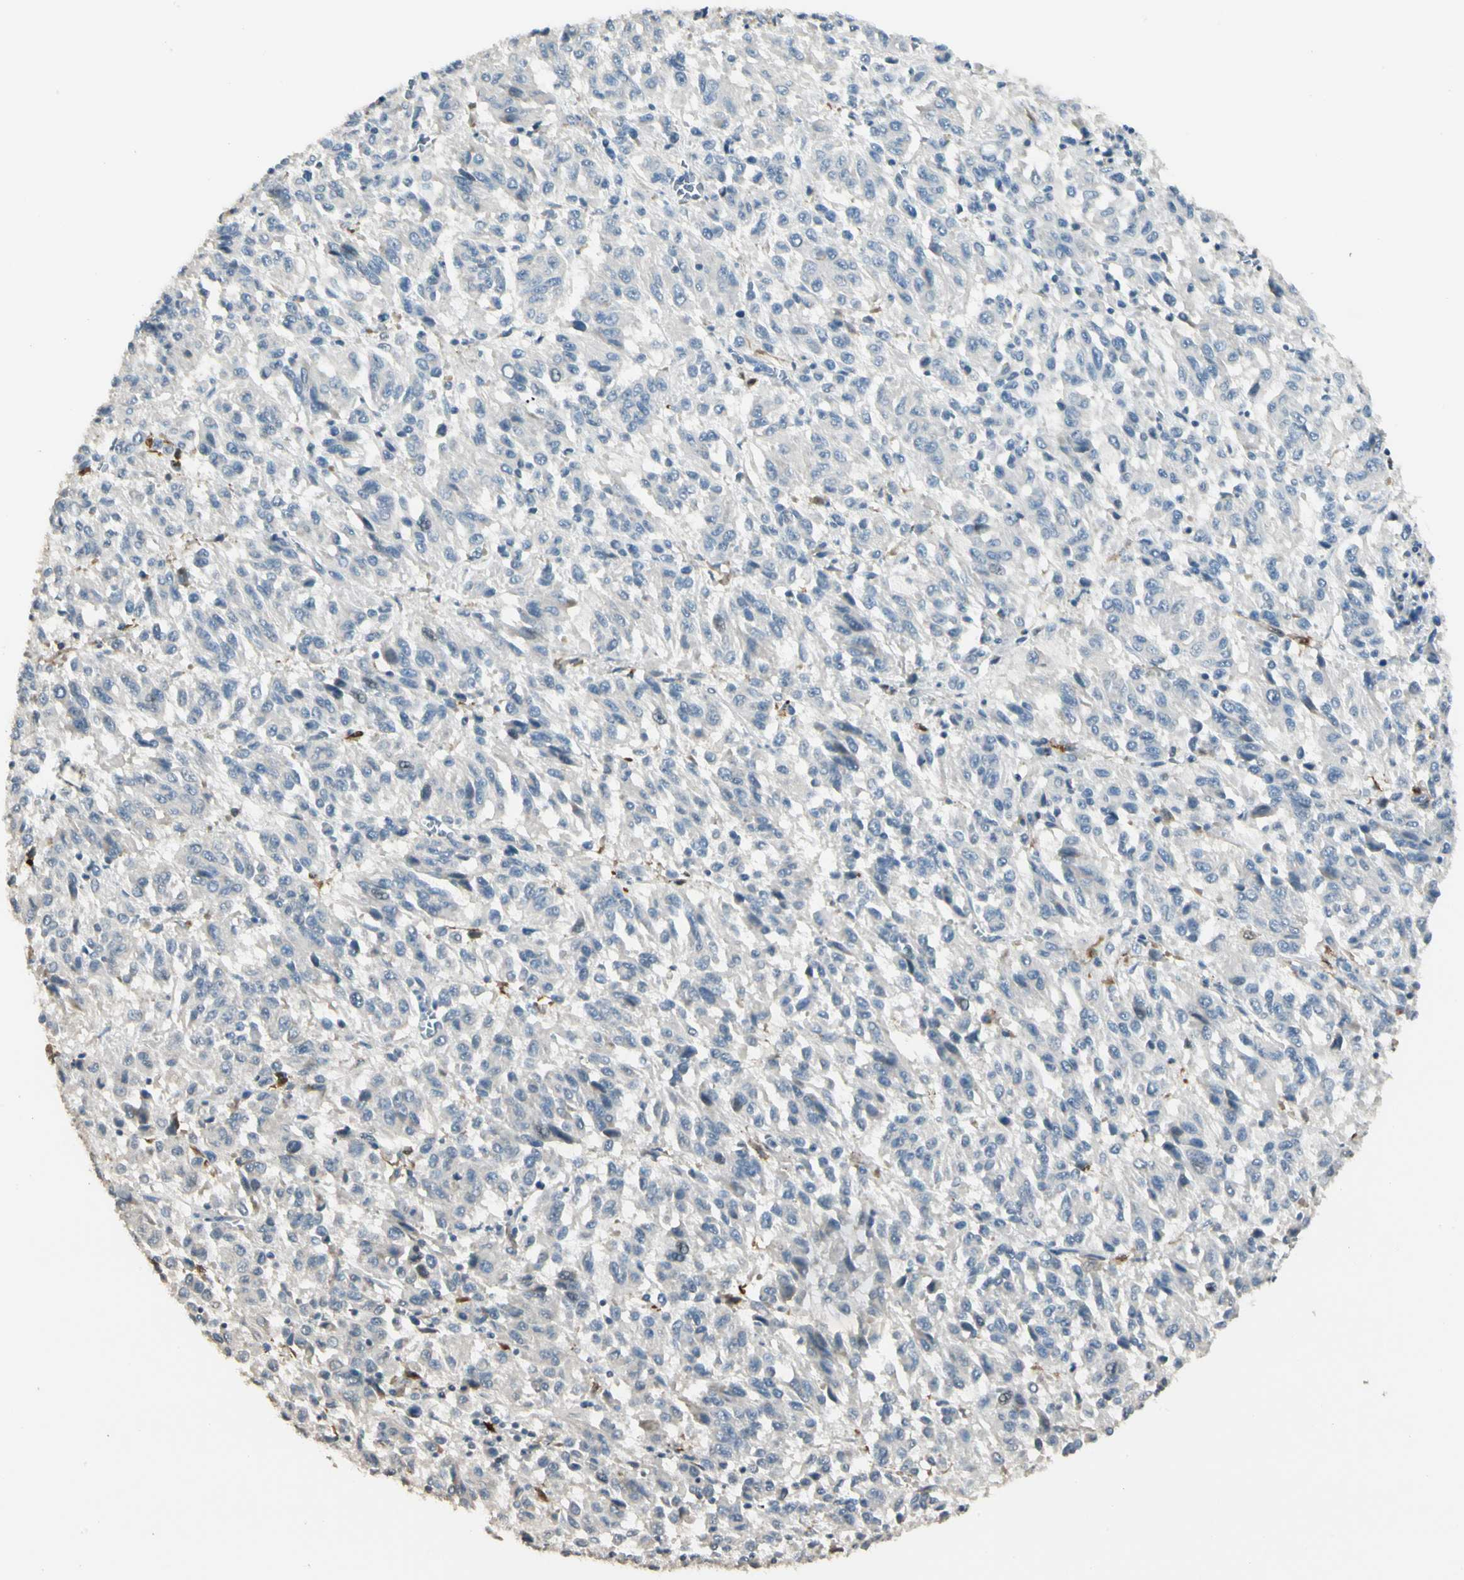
{"staining": {"intensity": "negative", "quantity": "none", "location": "none"}, "tissue": "melanoma", "cell_type": "Tumor cells", "image_type": "cancer", "snomed": [{"axis": "morphology", "description": "Malignant melanoma, Metastatic site"}, {"axis": "topography", "description": "Lung"}], "caption": "Immunohistochemical staining of human malignant melanoma (metastatic site) exhibits no significant expression in tumor cells. The staining is performed using DAB brown chromogen with nuclei counter-stained in using hematoxylin.", "gene": "GNE", "patient": {"sex": "male", "age": 64}}